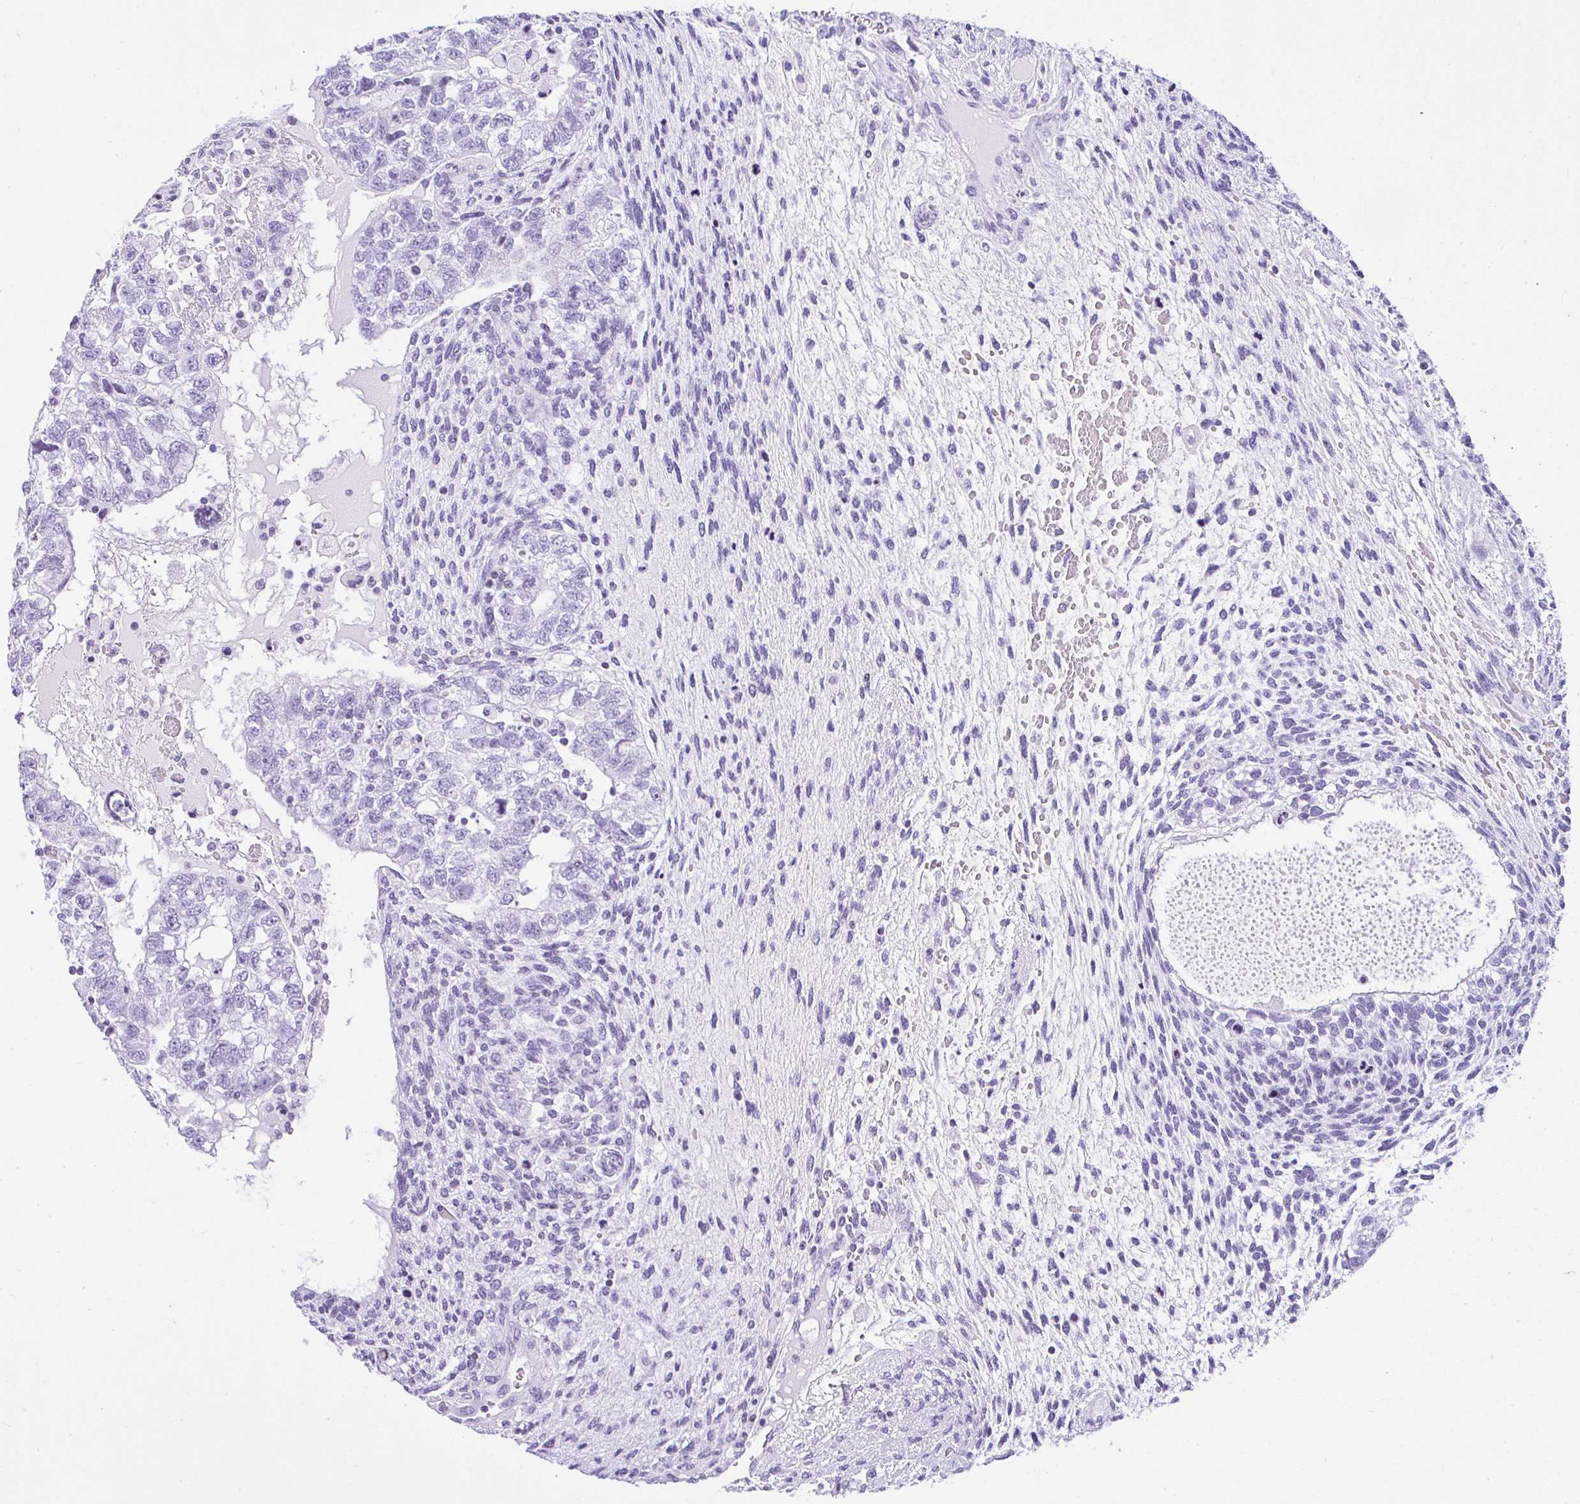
{"staining": {"intensity": "negative", "quantity": "none", "location": "none"}, "tissue": "testis cancer", "cell_type": "Tumor cells", "image_type": "cancer", "snomed": [{"axis": "morphology", "description": "Normal tissue, NOS"}, {"axis": "morphology", "description": "Carcinoma, Embryonal, NOS"}, {"axis": "topography", "description": "Testis"}], "caption": "IHC of testis embryonal carcinoma reveals no expression in tumor cells.", "gene": "KRT27", "patient": {"sex": "male", "age": 36}}